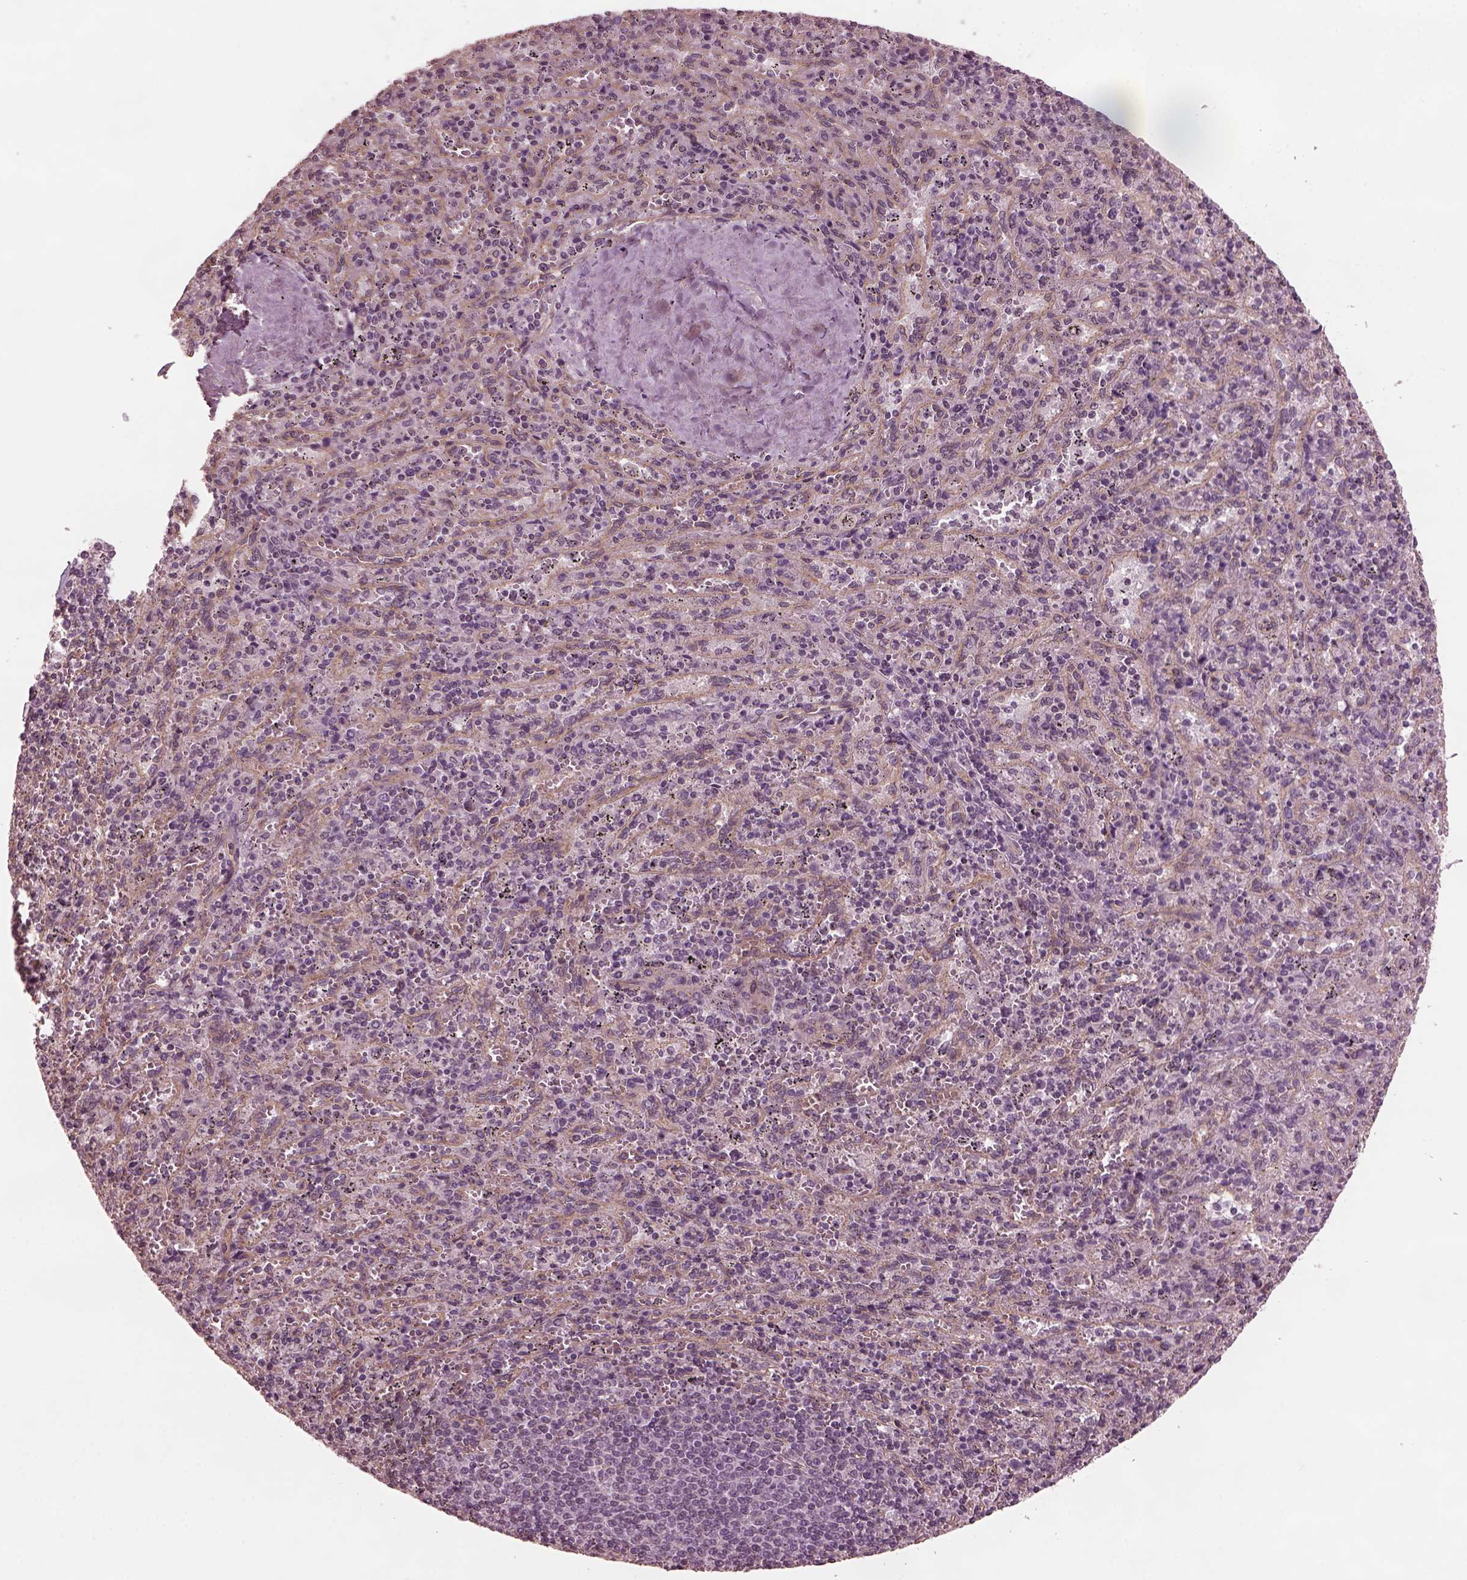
{"staining": {"intensity": "negative", "quantity": "none", "location": "none"}, "tissue": "spleen", "cell_type": "Cells in red pulp", "image_type": "normal", "snomed": [{"axis": "morphology", "description": "Normal tissue, NOS"}, {"axis": "topography", "description": "Spleen"}], "caption": "Immunohistochemical staining of normal human spleen displays no significant positivity in cells in red pulp.", "gene": "ODAD1", "patient": {"sex": "male", "age": 57}}